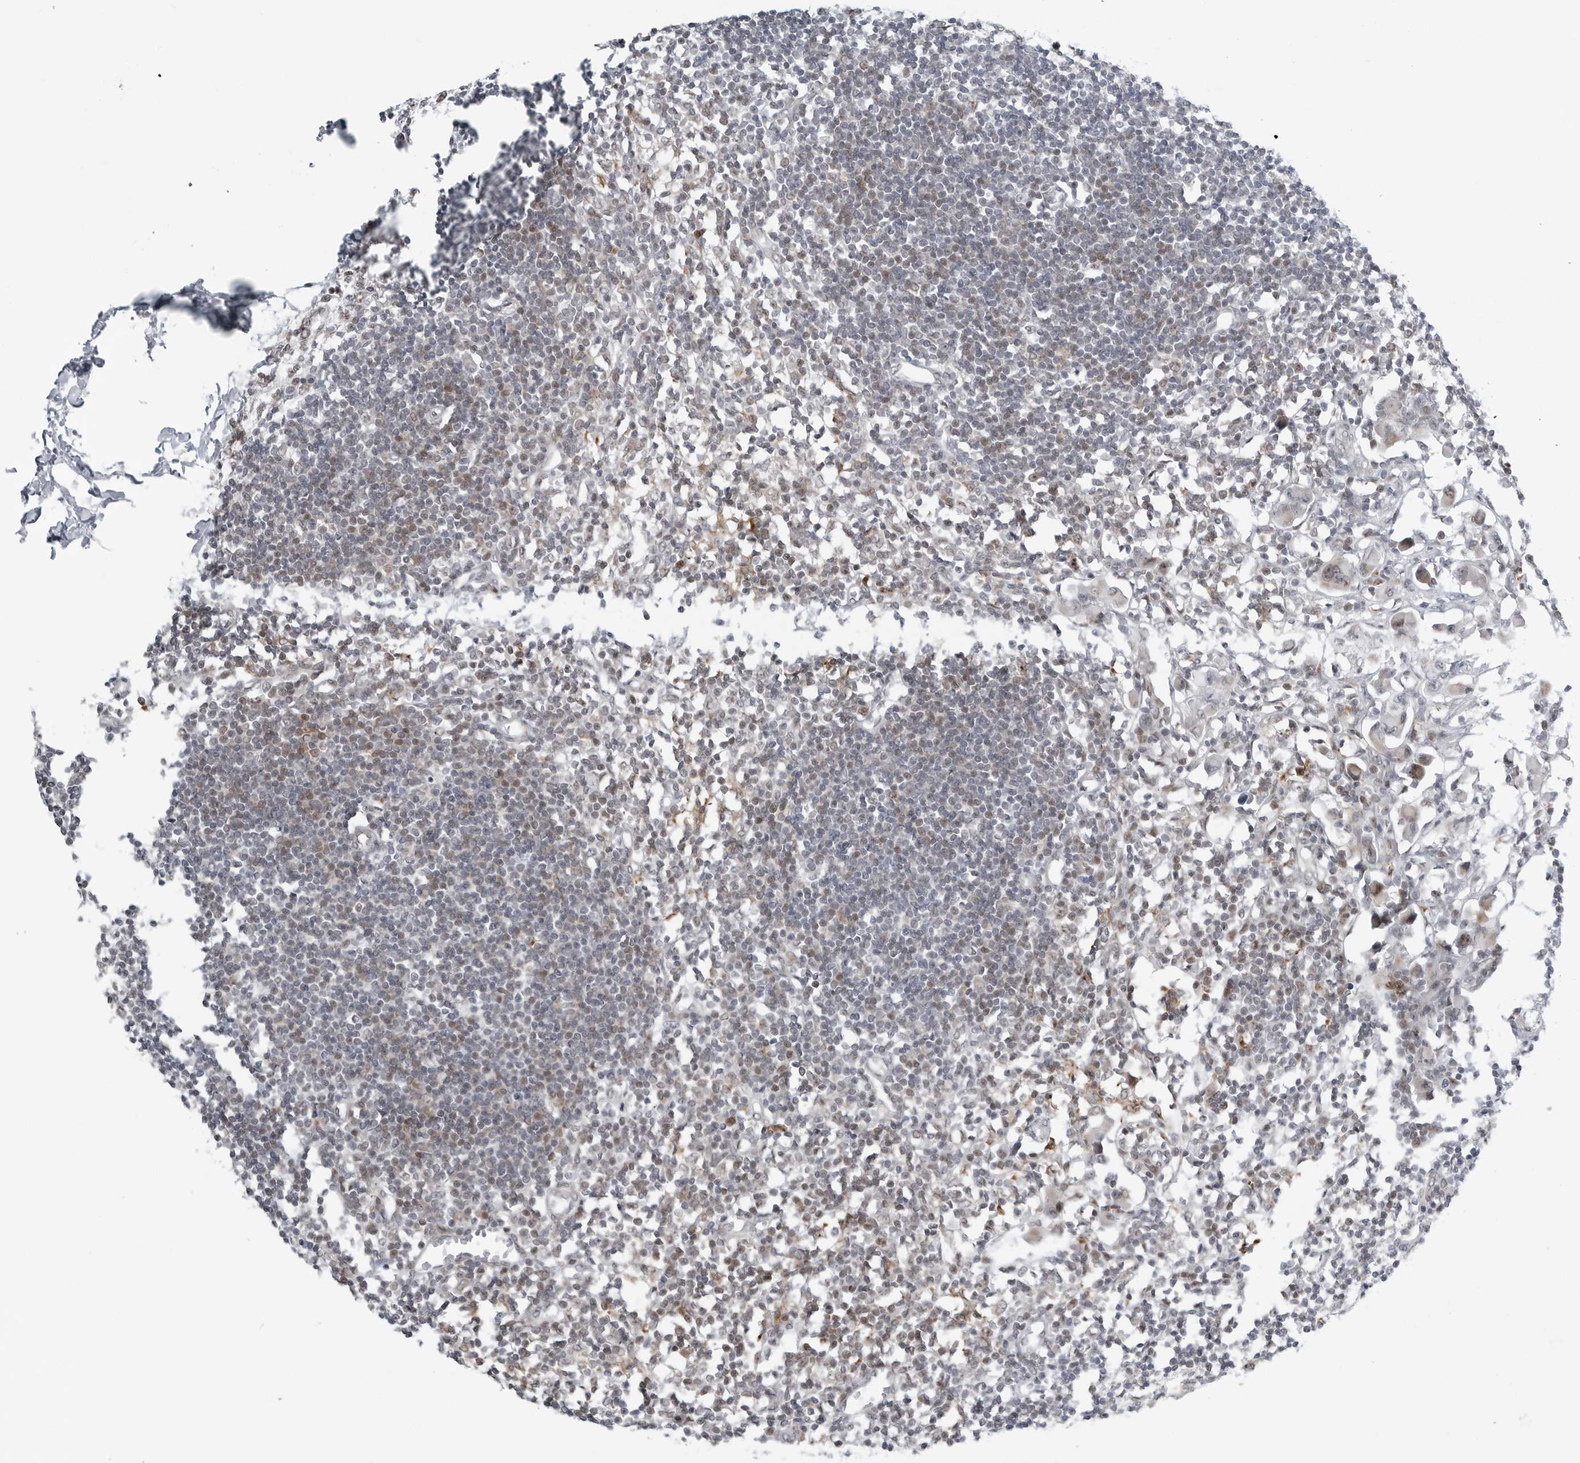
{"staining": {"intensity": "moderate", "quantity": ">75%", "location": "cytoplasmic/membranous,nuclear"}, "tissue": "lymph node", "cell_type": "Germinal center cells", "image_type": "normal", "snomed": [{"axis": "morphology", "description": "Normal tissue, NOS"}, {"axis": "morphology", "description": "Malignant melanoma, Metastatic site"}, {"axis": "topography", "description": "Lymph node"}], "caption": "Protein analysis of normal lymph node displays moderate cytoplasmic/membranous,nuclear expression in about >75% of germinal center cells.", "gene": "FAM135B", "patient": {"sex": "male", "age": 41}}